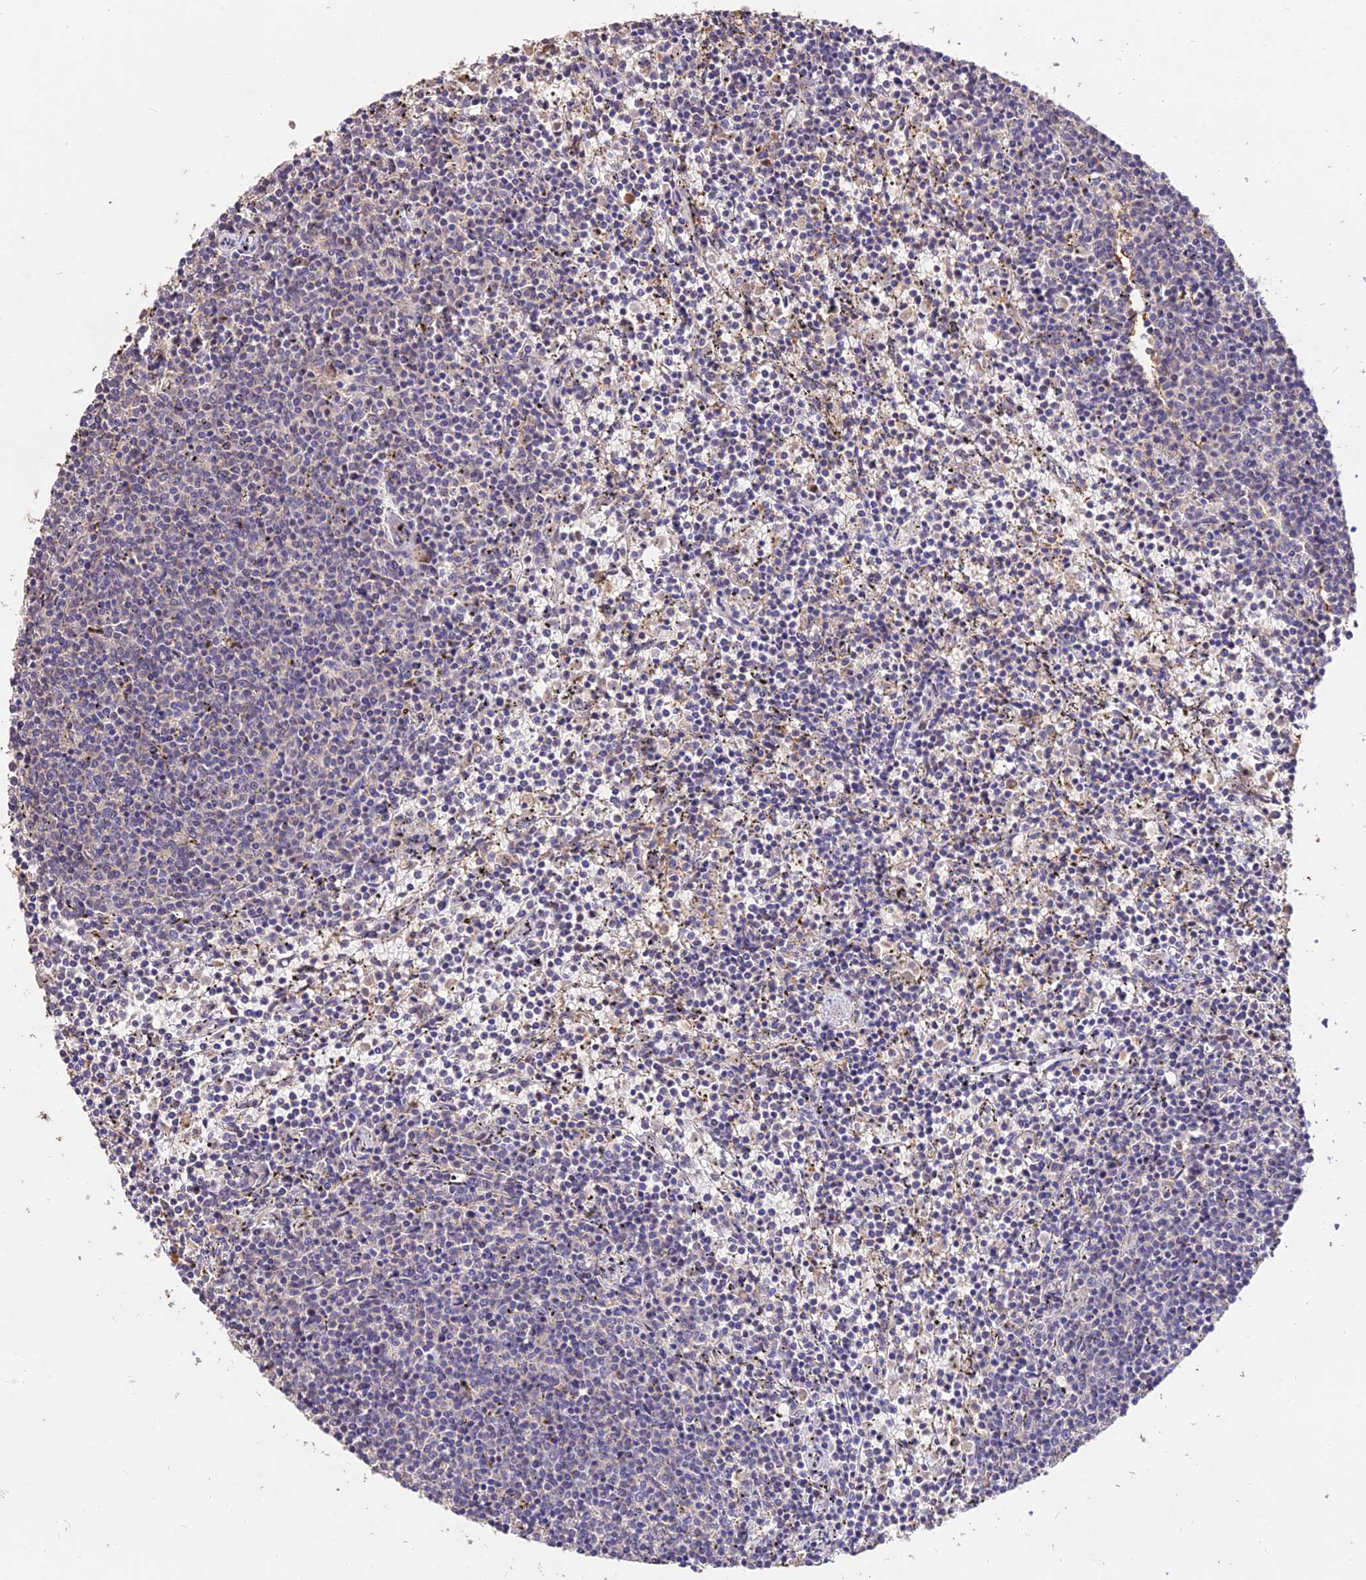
{"staining": {"intensity": "negative", "quantity": "none", "location": "none"}, "tissue": "lymphoma", "cell_type": "Tumor cells", "image_type": "cancer", "snomed": [{"axis": "morphology", "description": "Malignant lymphoma, non-Hodgkin's type, Low grade"}, {"axis": "topography", "description": "Spleen"}], "caption": "High power microscopy image of an immunohistochemistry (IHC) micrograph of low-grade malignant lymphoma, non-Hodgkin's type, revealing no significant expression in tumor cells.", "gene": "SDHD", "patient": {"sex": "female", "age": 50}}